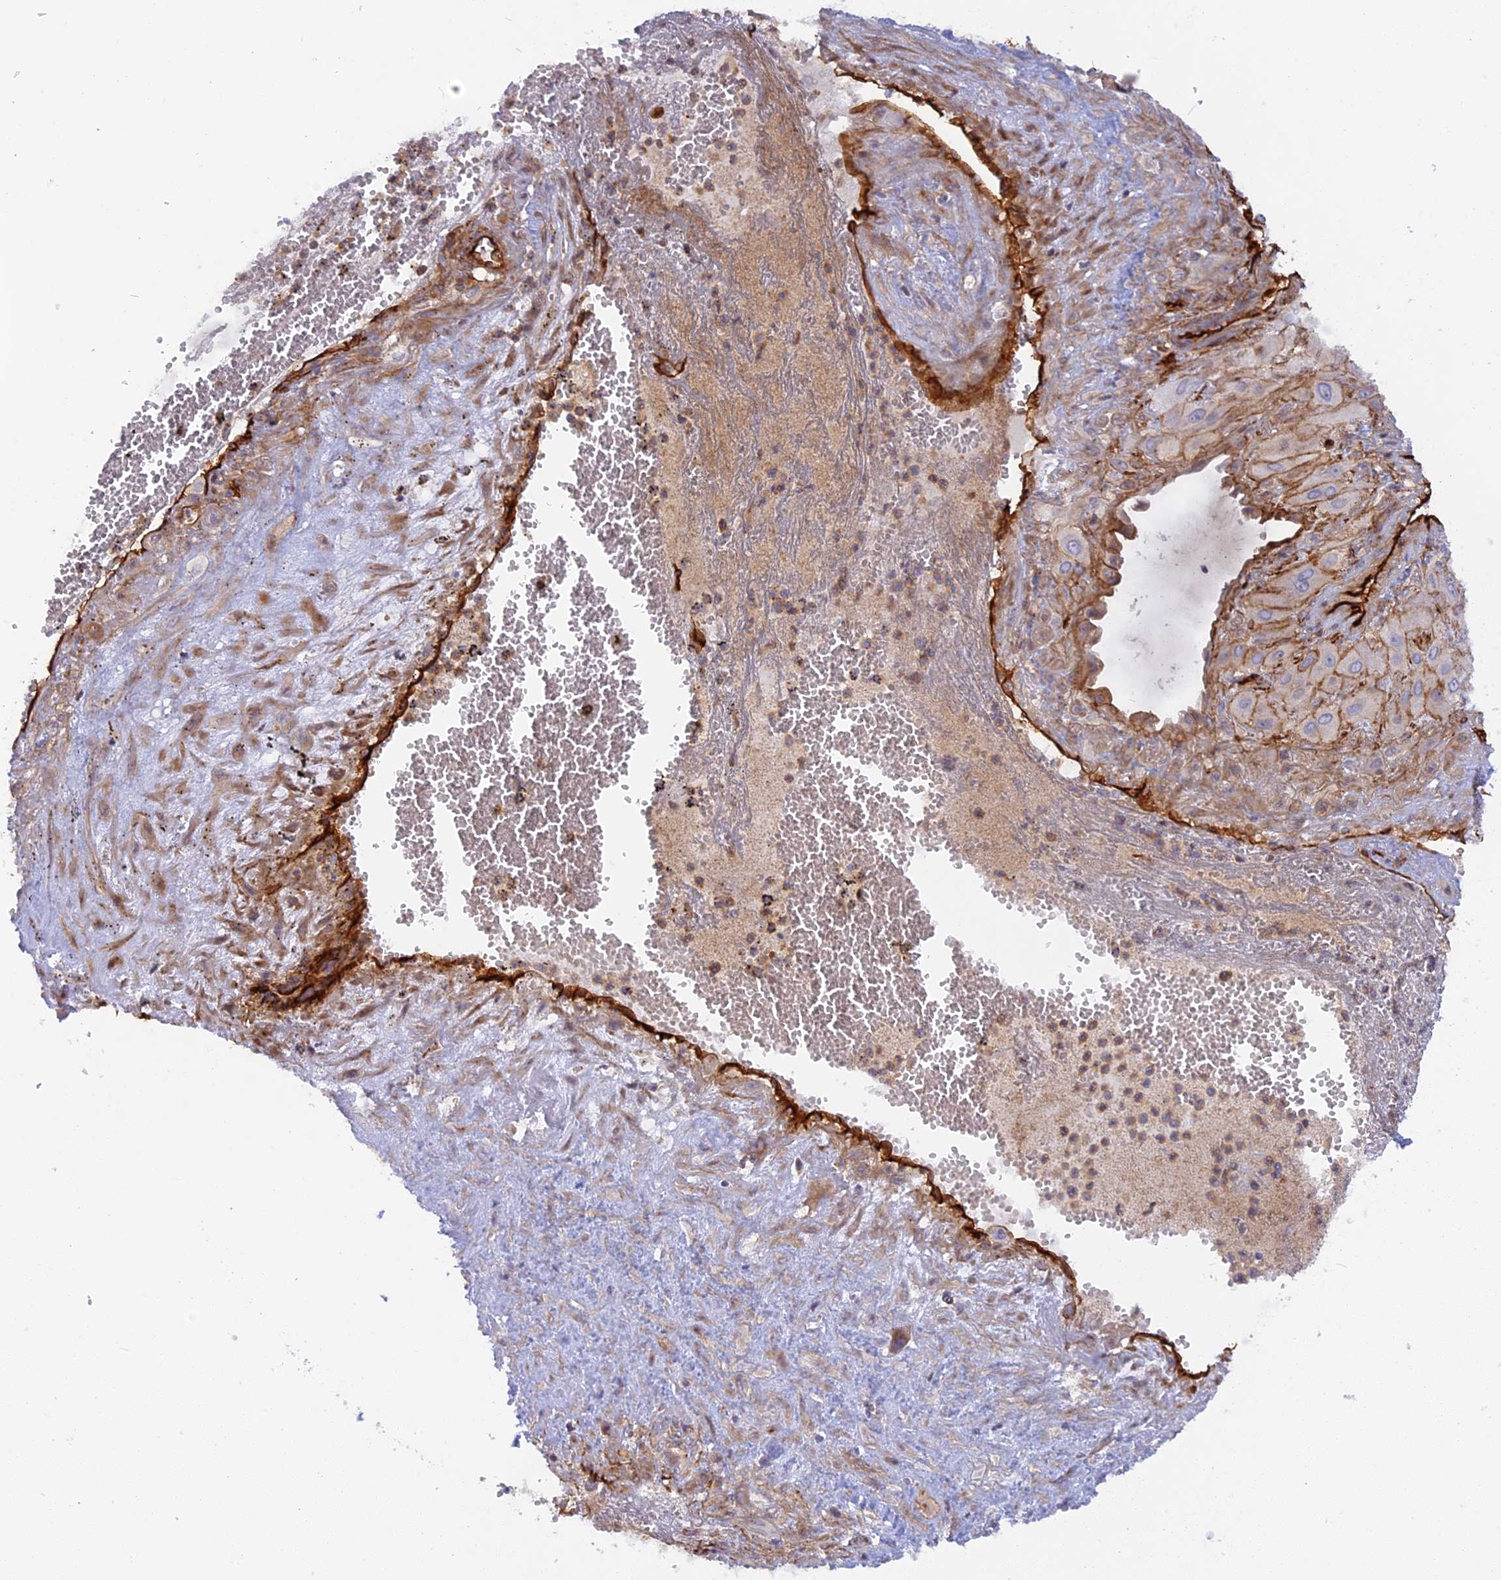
{"staining": {"intensity": "moderate", "quantity": "25%-75%", "location": "cytoplasmic/membranous"}, "tissue": "cervical cancer", "cell_type": "Tumor cells", "image_type": "cancer", "snomed": [{"axis": "morphology", "description": "Squamous cell carcinoma, NOS"}, {"axis": "topography", "description": "Cervix"}], "caption": "Immunohistochemistry (IHC) of human cervical cancer demonstrates medium levels of moderate cytoplasmic/membranous positivity in approximately 25%-75% of tumor cells. The protein of interest is stained brown, and the nuclei are stained in blue (DAB (3,3'-diaminobenzidine) IHC with brightfield microscopy, high magnification).", "gene": "CNBD2", "patient": {"sex": "female", "age": 57}}